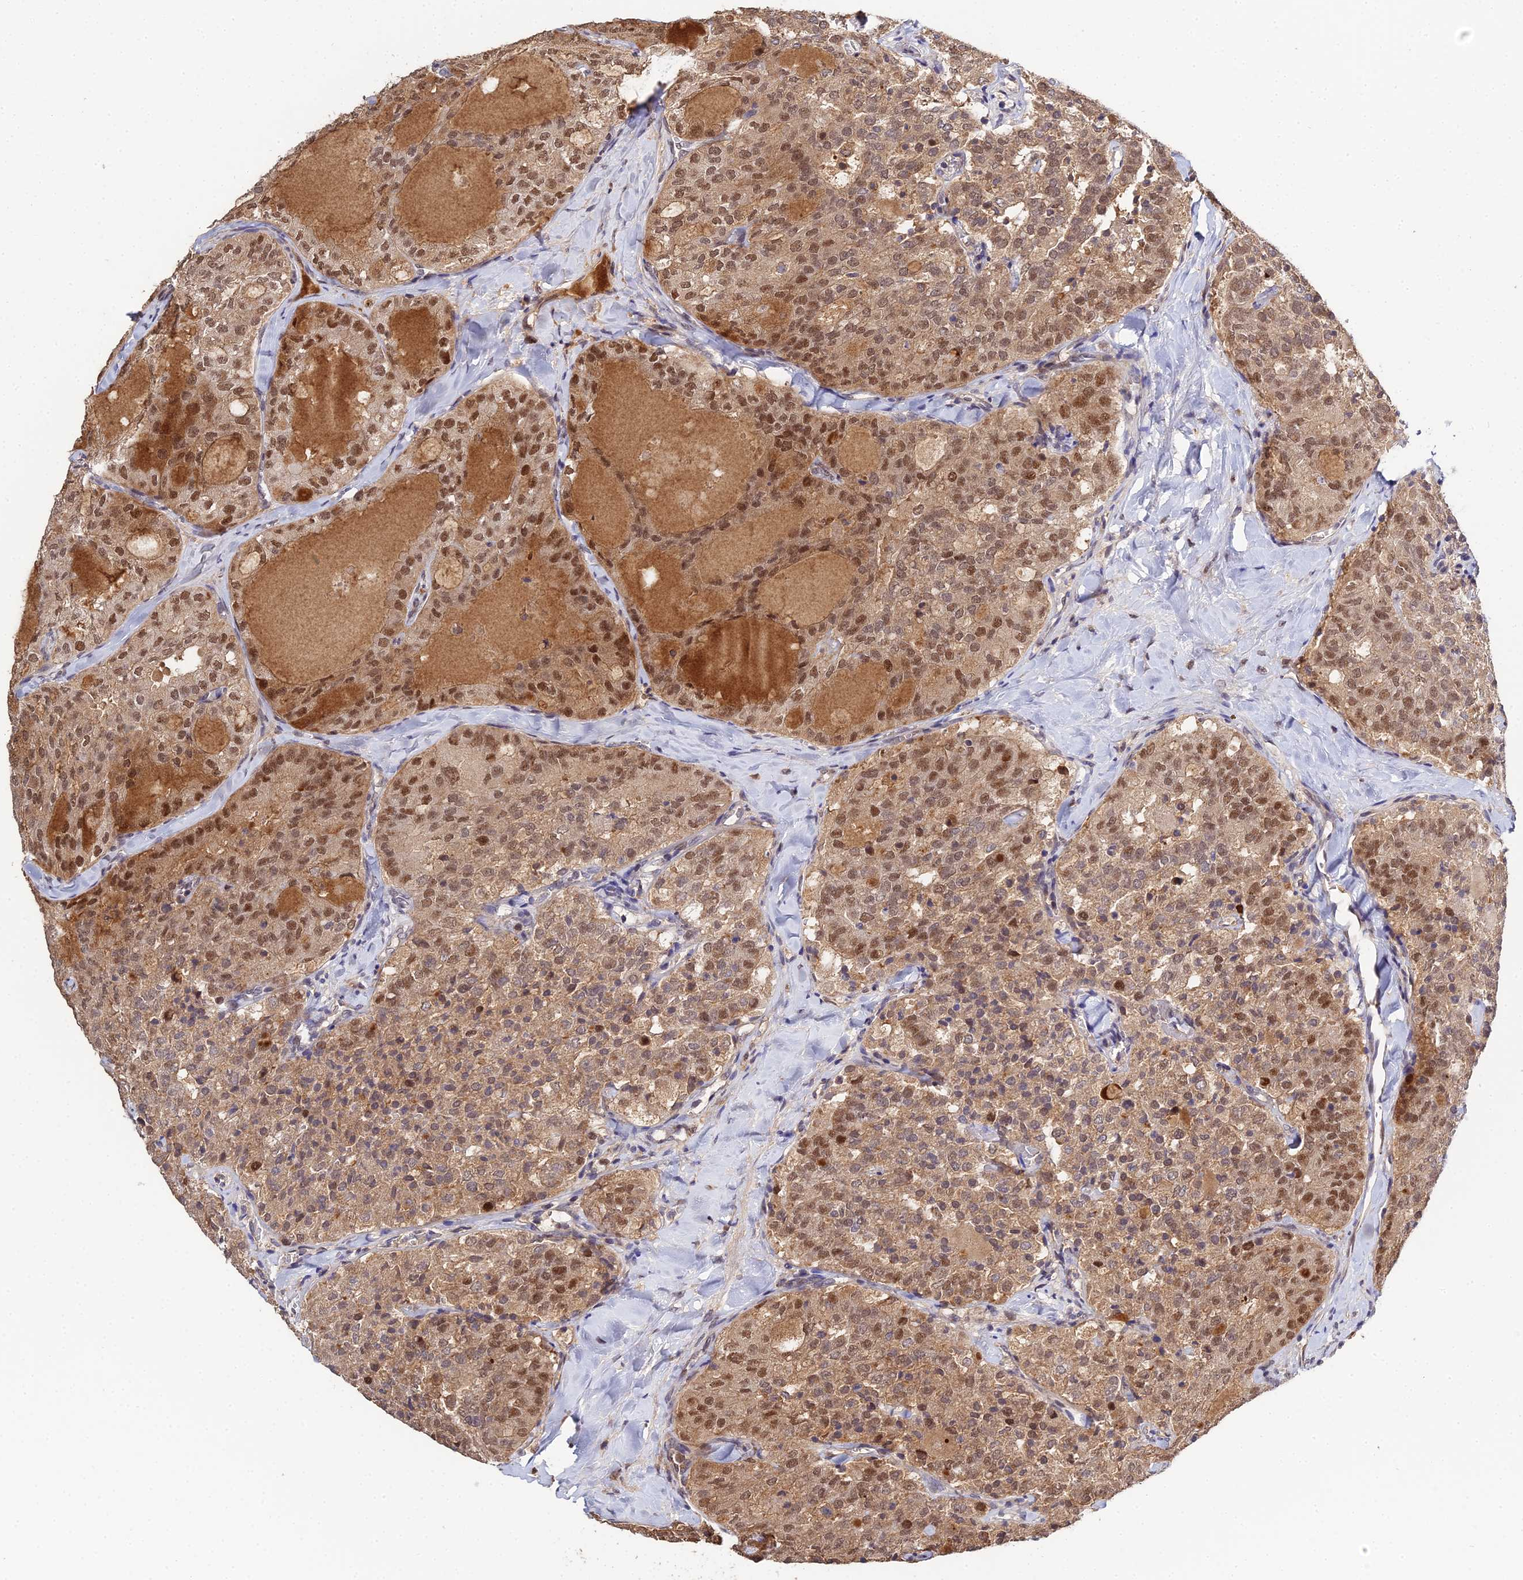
{"staining": {"intensity": "moderate", "quantity": ">75%", "location": "nuclear"}, "tissue": "thyroid cancer", "cell_type": "Tumor cells", "image_type": "cancer", "snomed": [{"axis": "morphology", "description": "Follicular adenoma carcinoma, NOS"}, {"axis": "topography", "description": "Thyroid gland"}], "caption": "Moderate nuclear staining is present in about >75% of tumor cells in follicular adenoma carcinoma (thyroid).", "gene": "ERCC5", "patient": {"sex": "male", "age": 75}}